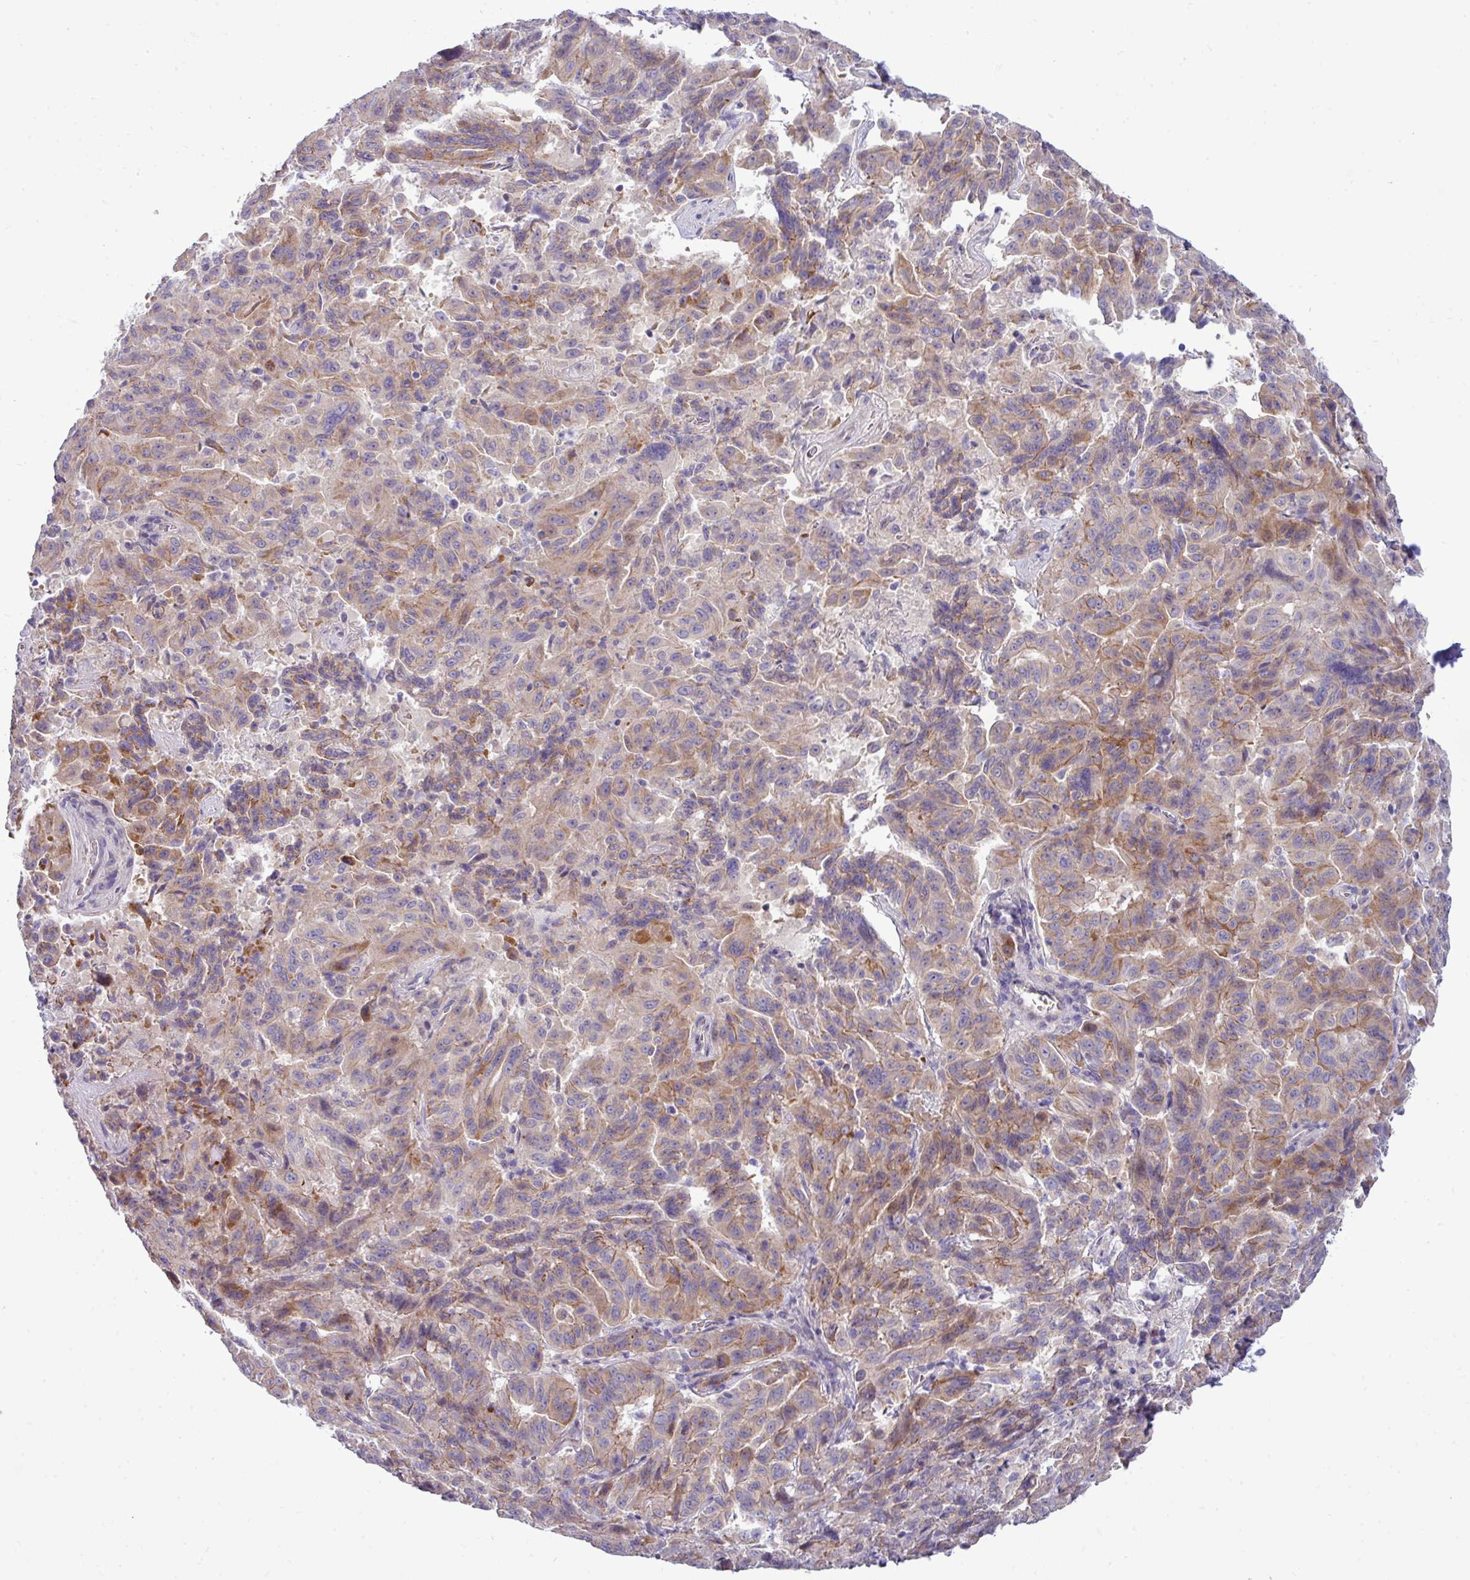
{"staining": {"intensity": "moderate", "quantity": ">75%", "location": "cytoplasmic/membranous"}, "tissue": "pancreatic cancer", "cell_type": "Tumor cells", "image_type": "cancer", "snomed": [{"axis": "morphology", "description": "Adenocarcinoma, NOS"}, {"axis": "topography", "description": "Pancreas"}], "caption": "Immunohistochemical staining of human pancreatic adenocarcinoma displays moderate cytoplasmic/membranous protein staining in approximately >75% of tumor cells. The staining was performed using DAB, with brown indicating positive protein expression. Nuclei are stained blue with hematoxylin.", "gene": "ACAP3", "patient": {"sex": "male", "age": 63}}